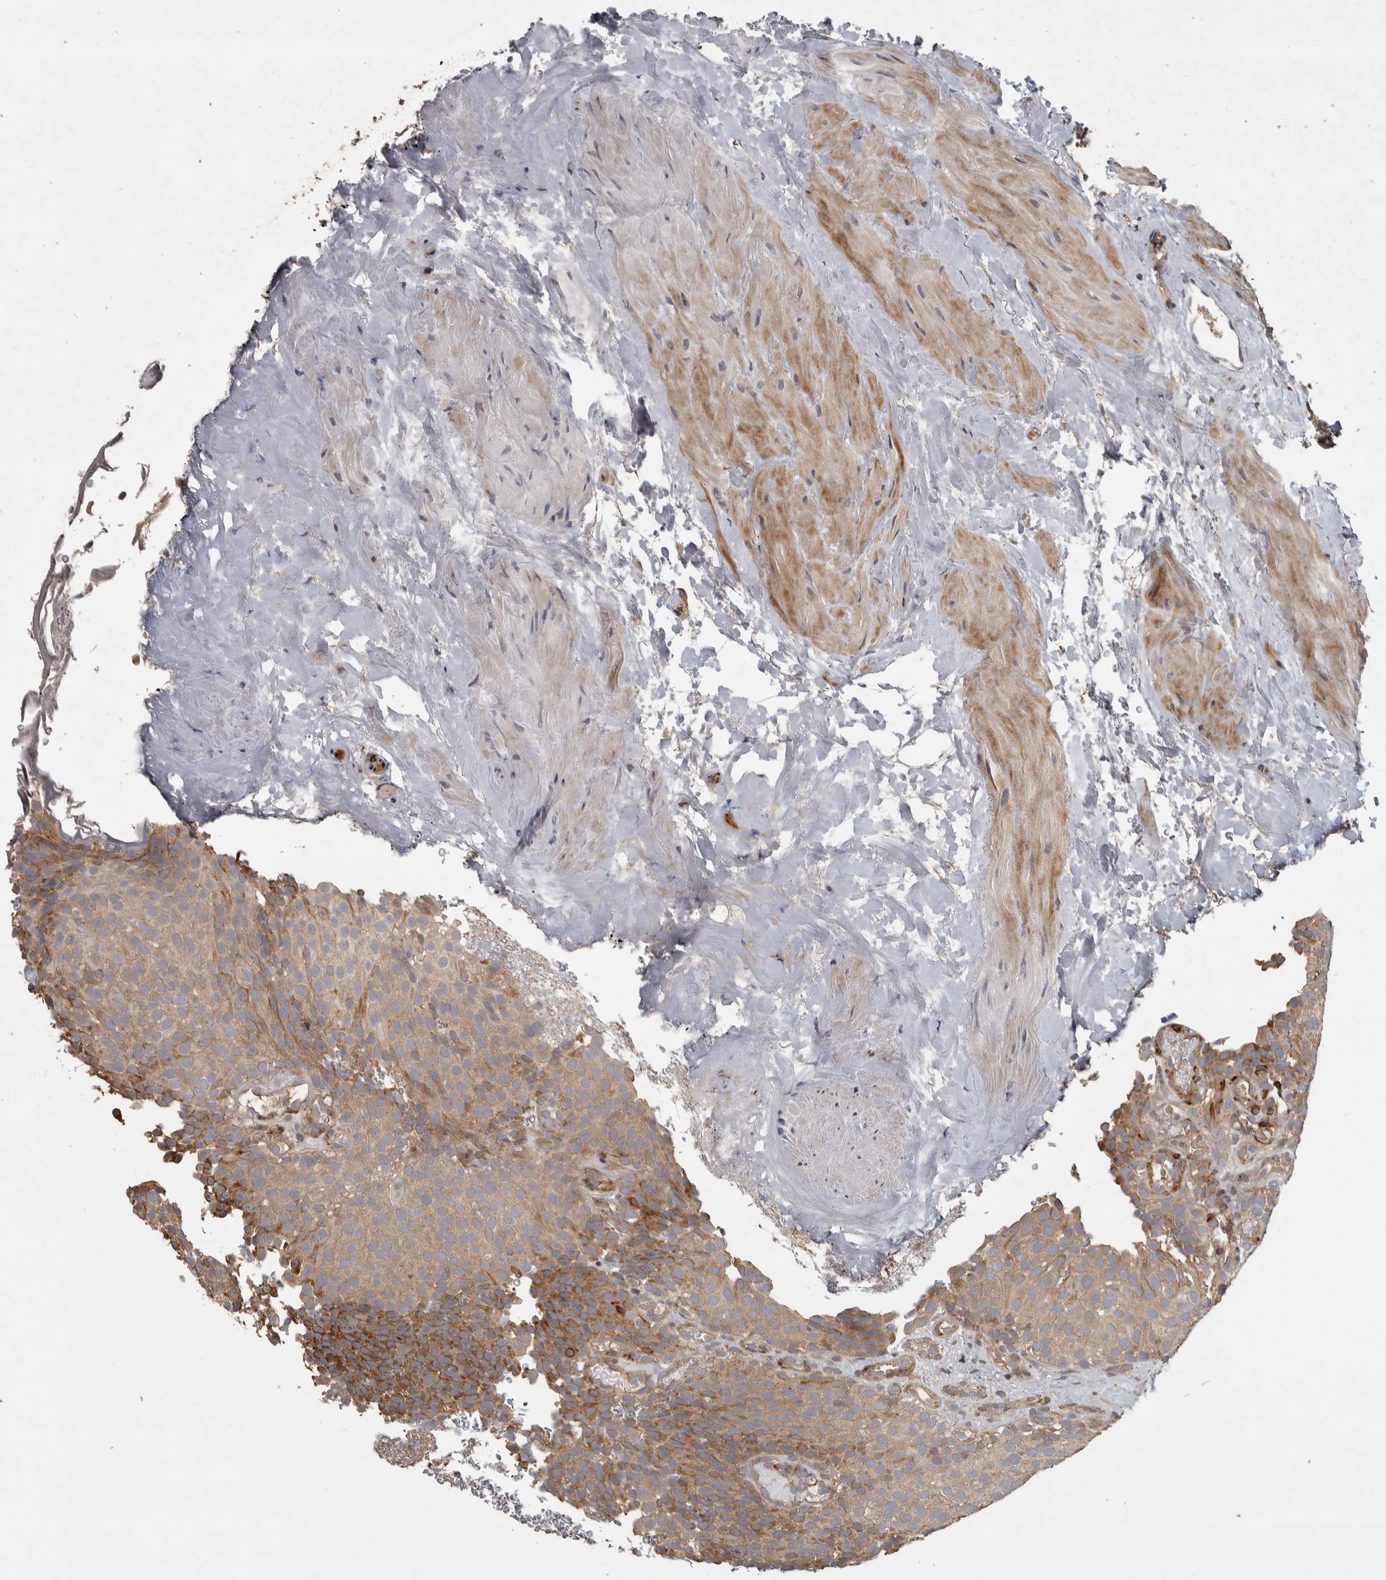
{"staining": {"intensity": "moderate", "quantity": ">75%", "location": "cytoplasmic/membranous"}, "tissue": "urothelial cancer", "cell_type": "Tumor cells", "image_type": "cancer", "snomed": [{"axis": "morphology", "description": "Urothelial carcinoma, Low grade"}, {"axis": "topography", "description": "Urinary bladder"}], "caption": "Low-grade urothelial carcinoma was stained to show a protein in brown. There is medium levels of moderate cytoplasmic/membranous expression in about >75% of tumor cells.", "gene": "ERAL1", "patient": {"sex": "male", "age": 78}}